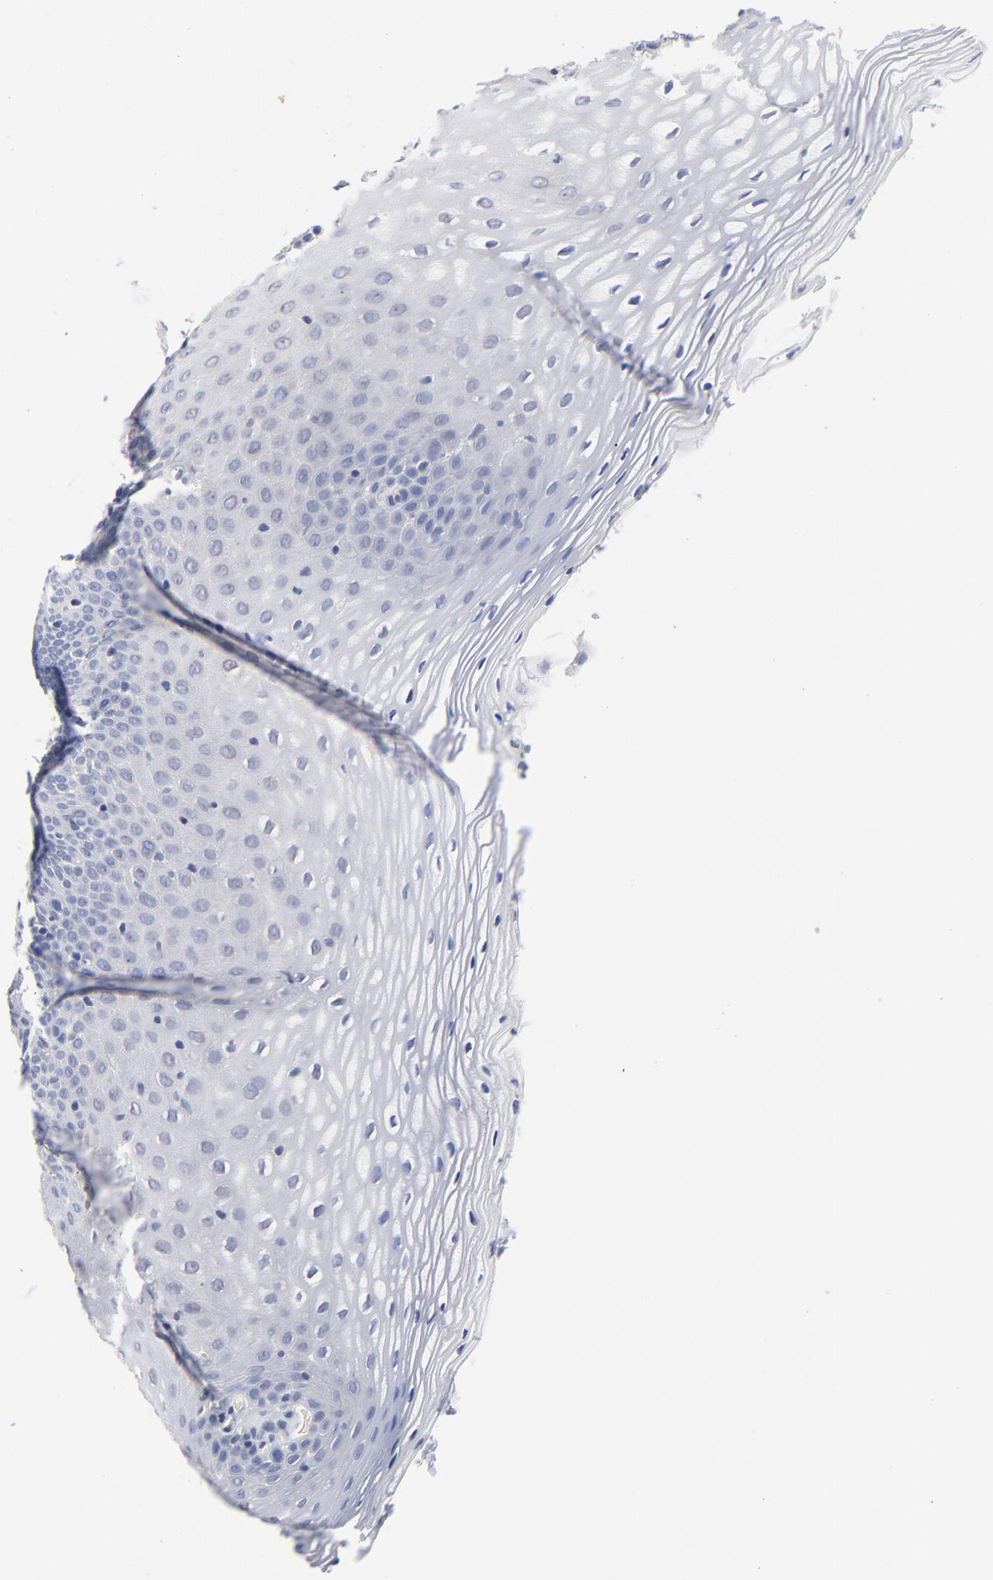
{"staining": {"intensity": "negative", "quantity": "none", "location": "none"}, "tissue": "vagina", "cell_type": "Squamous epithelial cells", "image_type": "normal", "snomed": [{"axis": "morphology", "description": "Normal tissue, NOS"}, {"axis": "topography", "description": "Vagina"}], "caption": "The immunohistochemistry (IHC) photomicrograph has no significant staining in squamous epithelial cells of vagina.", "gene": "CAB39L", "patient": {"sex": "female", "age": 55}}